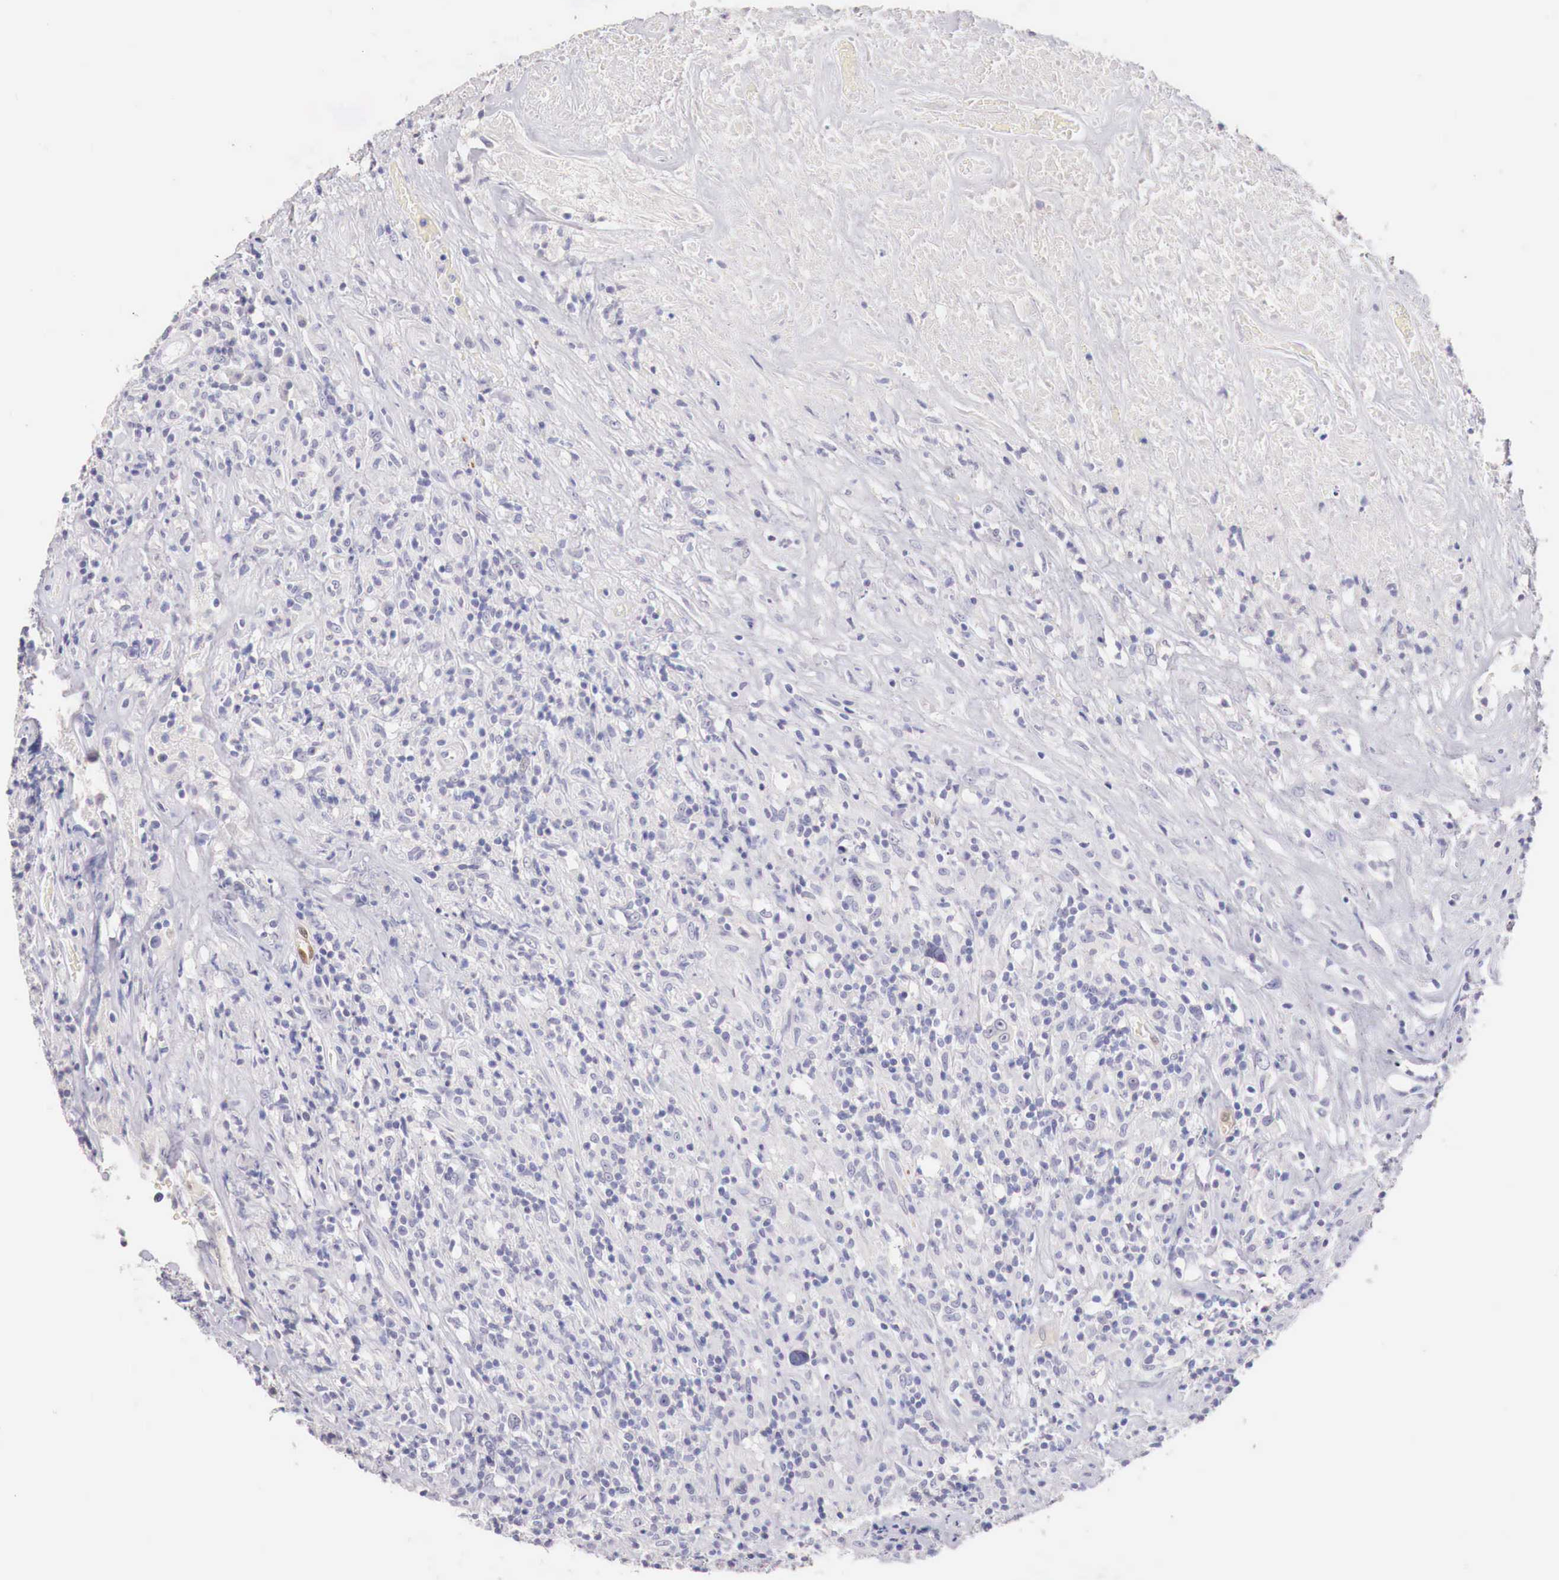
{"staining": {"intensity": "negative", "quantity": "none", "location": "none"}, "tissue": "lymphoma", "cell_type": "Tumor cells", "image_type": "cancer", "snomed": [{"axis": "morphology", "description": "Hodgkin's disease, NOS"}, {"axis": "topography", "description": "Lymph node"}], "caption": "The histopathology image shows no significant positivity in tumor cells of lymphoma. Nuclei are stained in blue.", "gene": "ITIH6", "patient": {"sex": "male", "age": 46}}